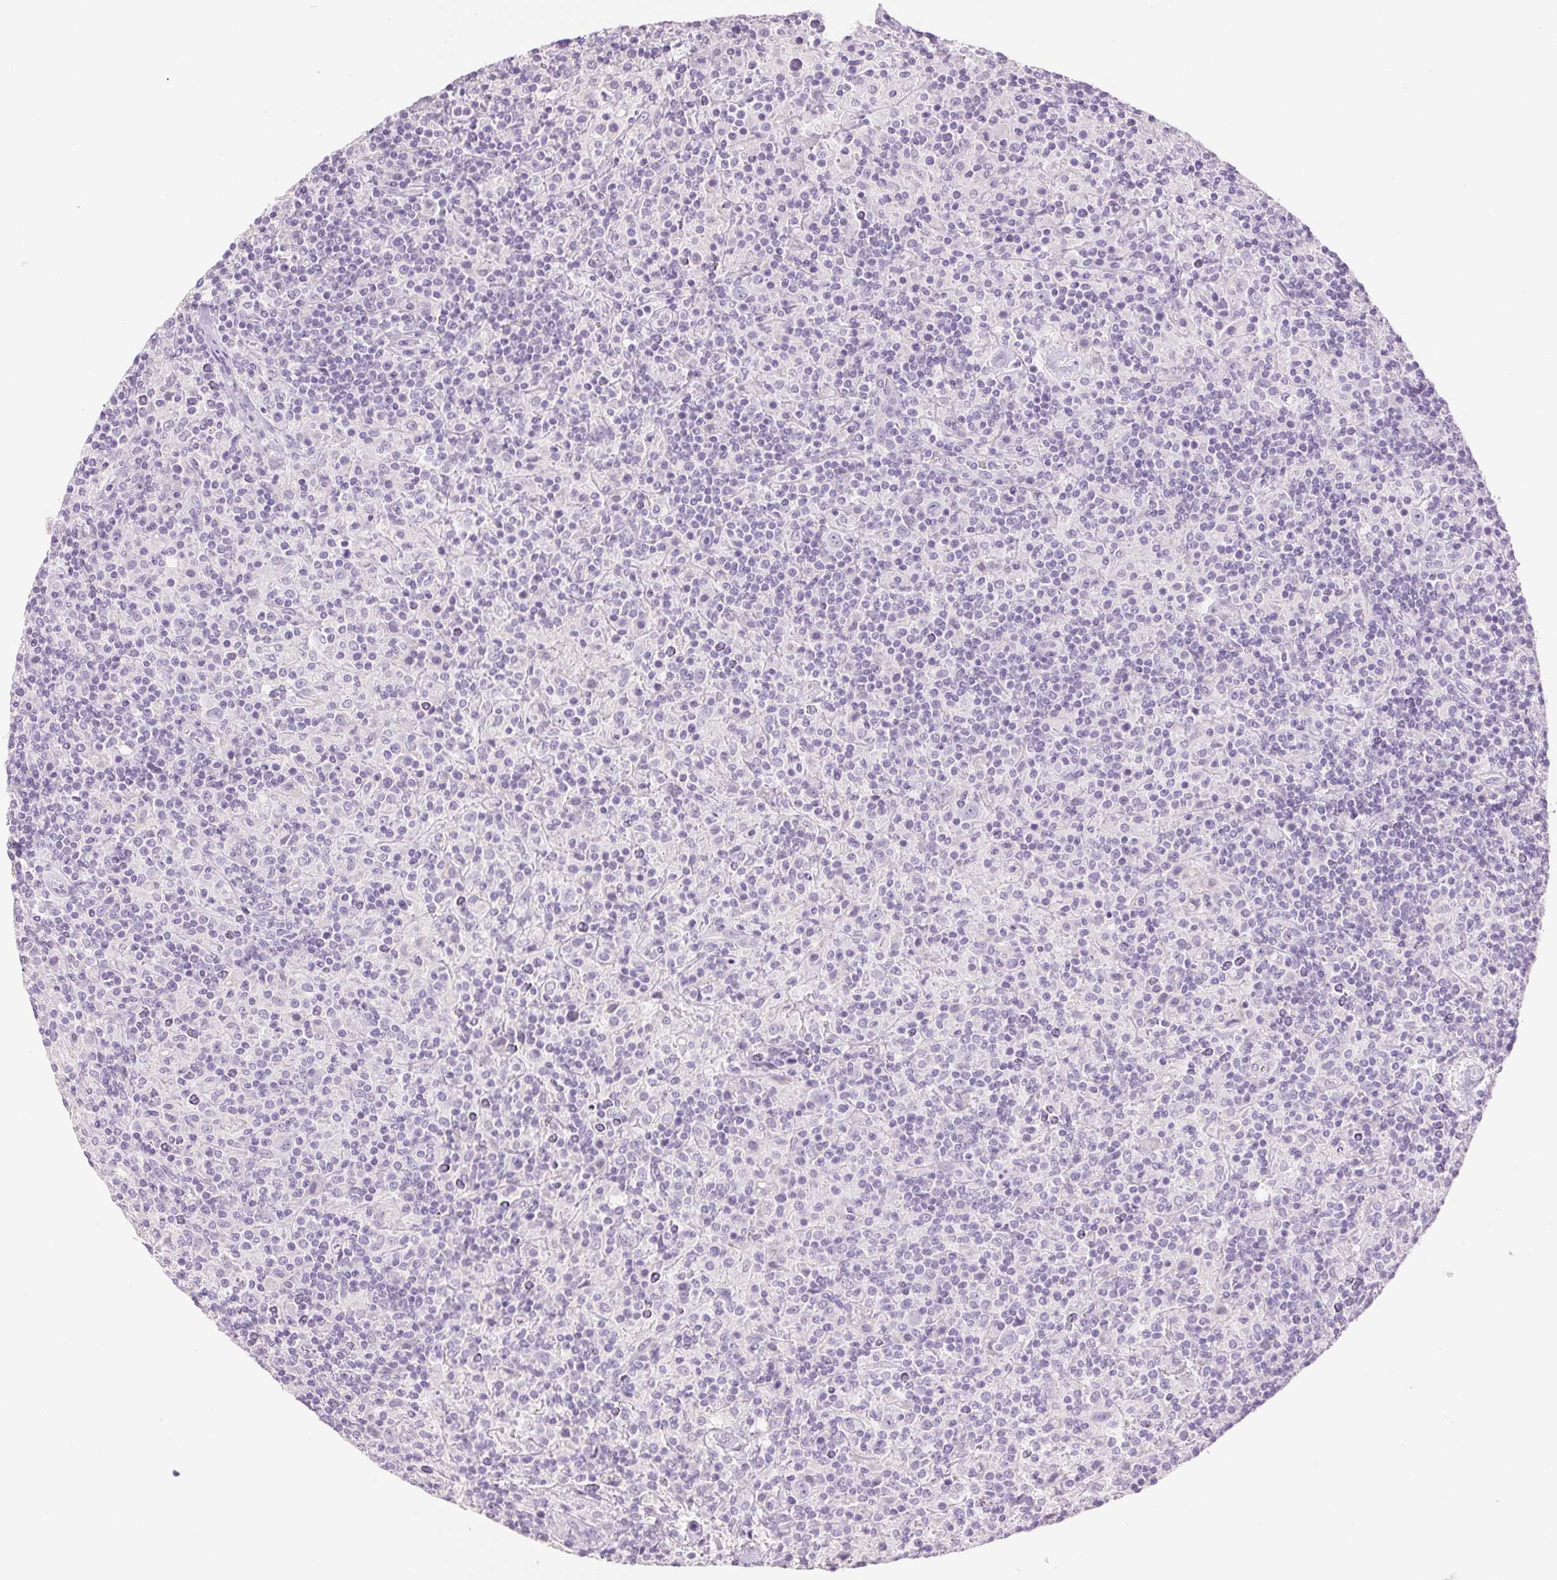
{"staining": {"intensity": "negative", "quantity": "none", "location": "none"}, "tissue": "lymphoma", "cell_type": "Tumor cells", "image_type": "cancer", "snomed": [{"axis": "morphology", "description": "Hodgkin's disease, NOS"}, {"axis": "topography", "description": "Lymph node"}], "caption": "Immunohistochemistry (IHC) image of neoplastic tissue: lymphoma stained with DAB reveals no significant protein positivity in tumor cells.", "gene": "KCNE2", "patient": {"sex": "male", "age": 70}}